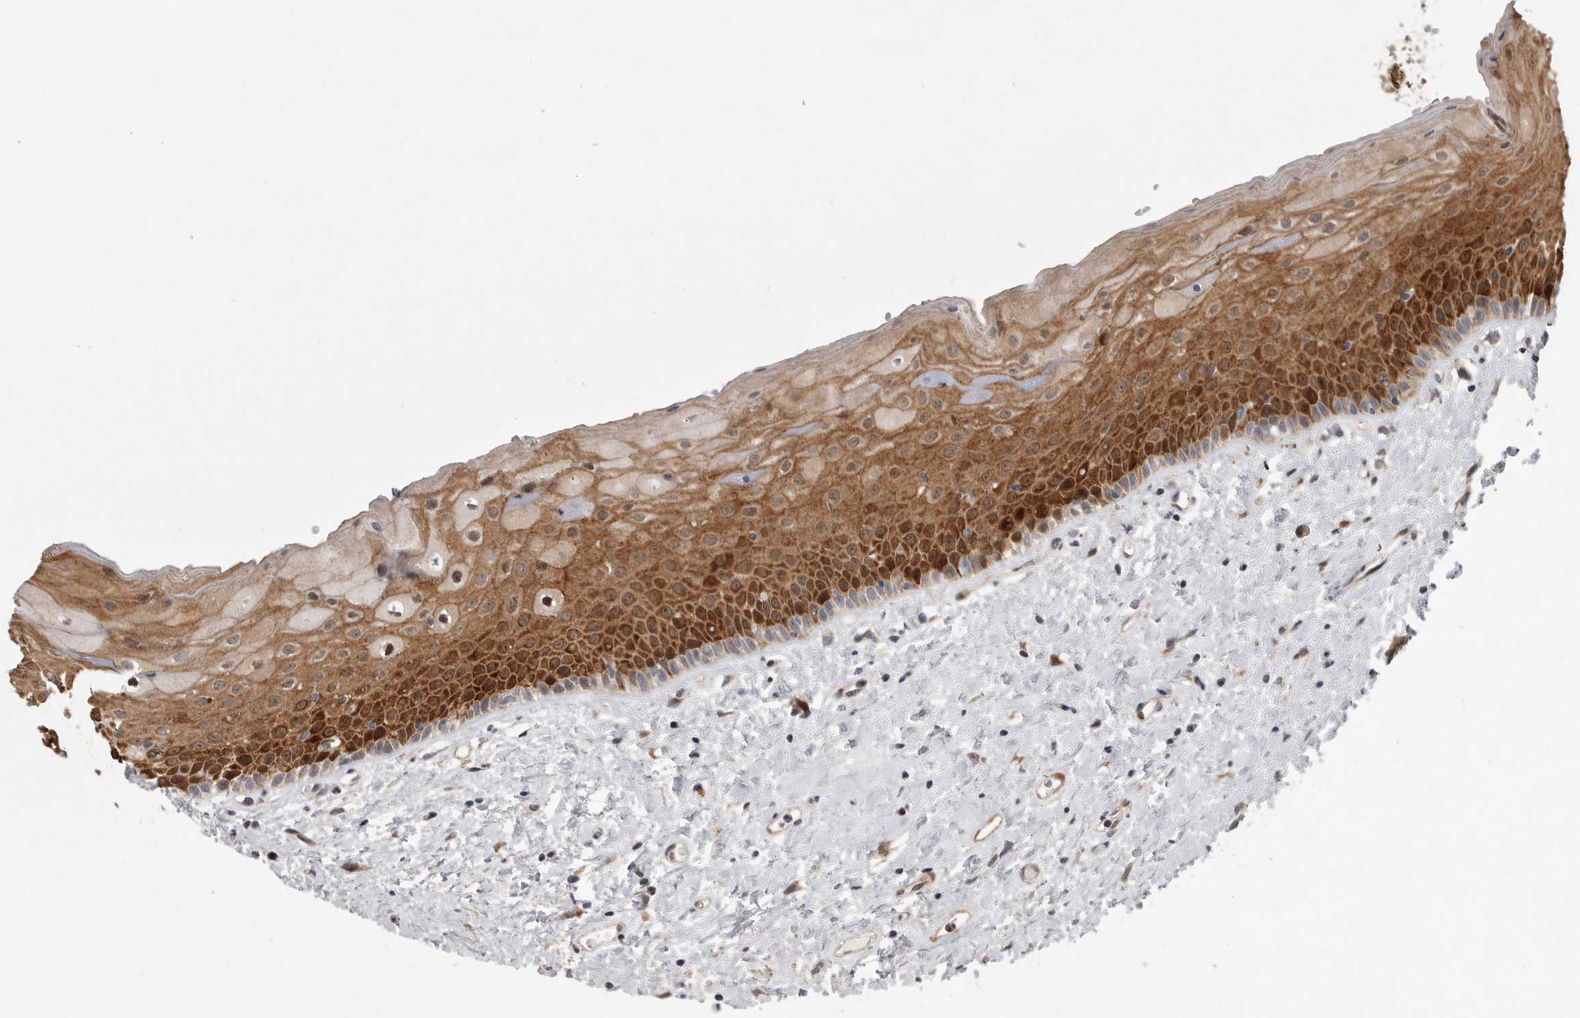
{"staining": {"intensity": "strong", "quantity": ">75%", "location": "cytoplasmic/membranous"}, "tissue": "oral mucosa", "cell_type": "Squamous epithelial cells", "image_type": "normal", "snomed": [{"axis": "morphology", "description": "Normal tissue, NOS"}, {"axis": "topography", "description": "Oral tissue"}], "caption": "Strong cytoplasmic/membranous protein positivity is identified in approximately >75% of squamous epithelial cells in oral mucosa. The protein of interest is shown in brown color, while the nuclei are stained blue.", "gene": "MPDZ", "patient": {"sex": "female", "age": 76}}